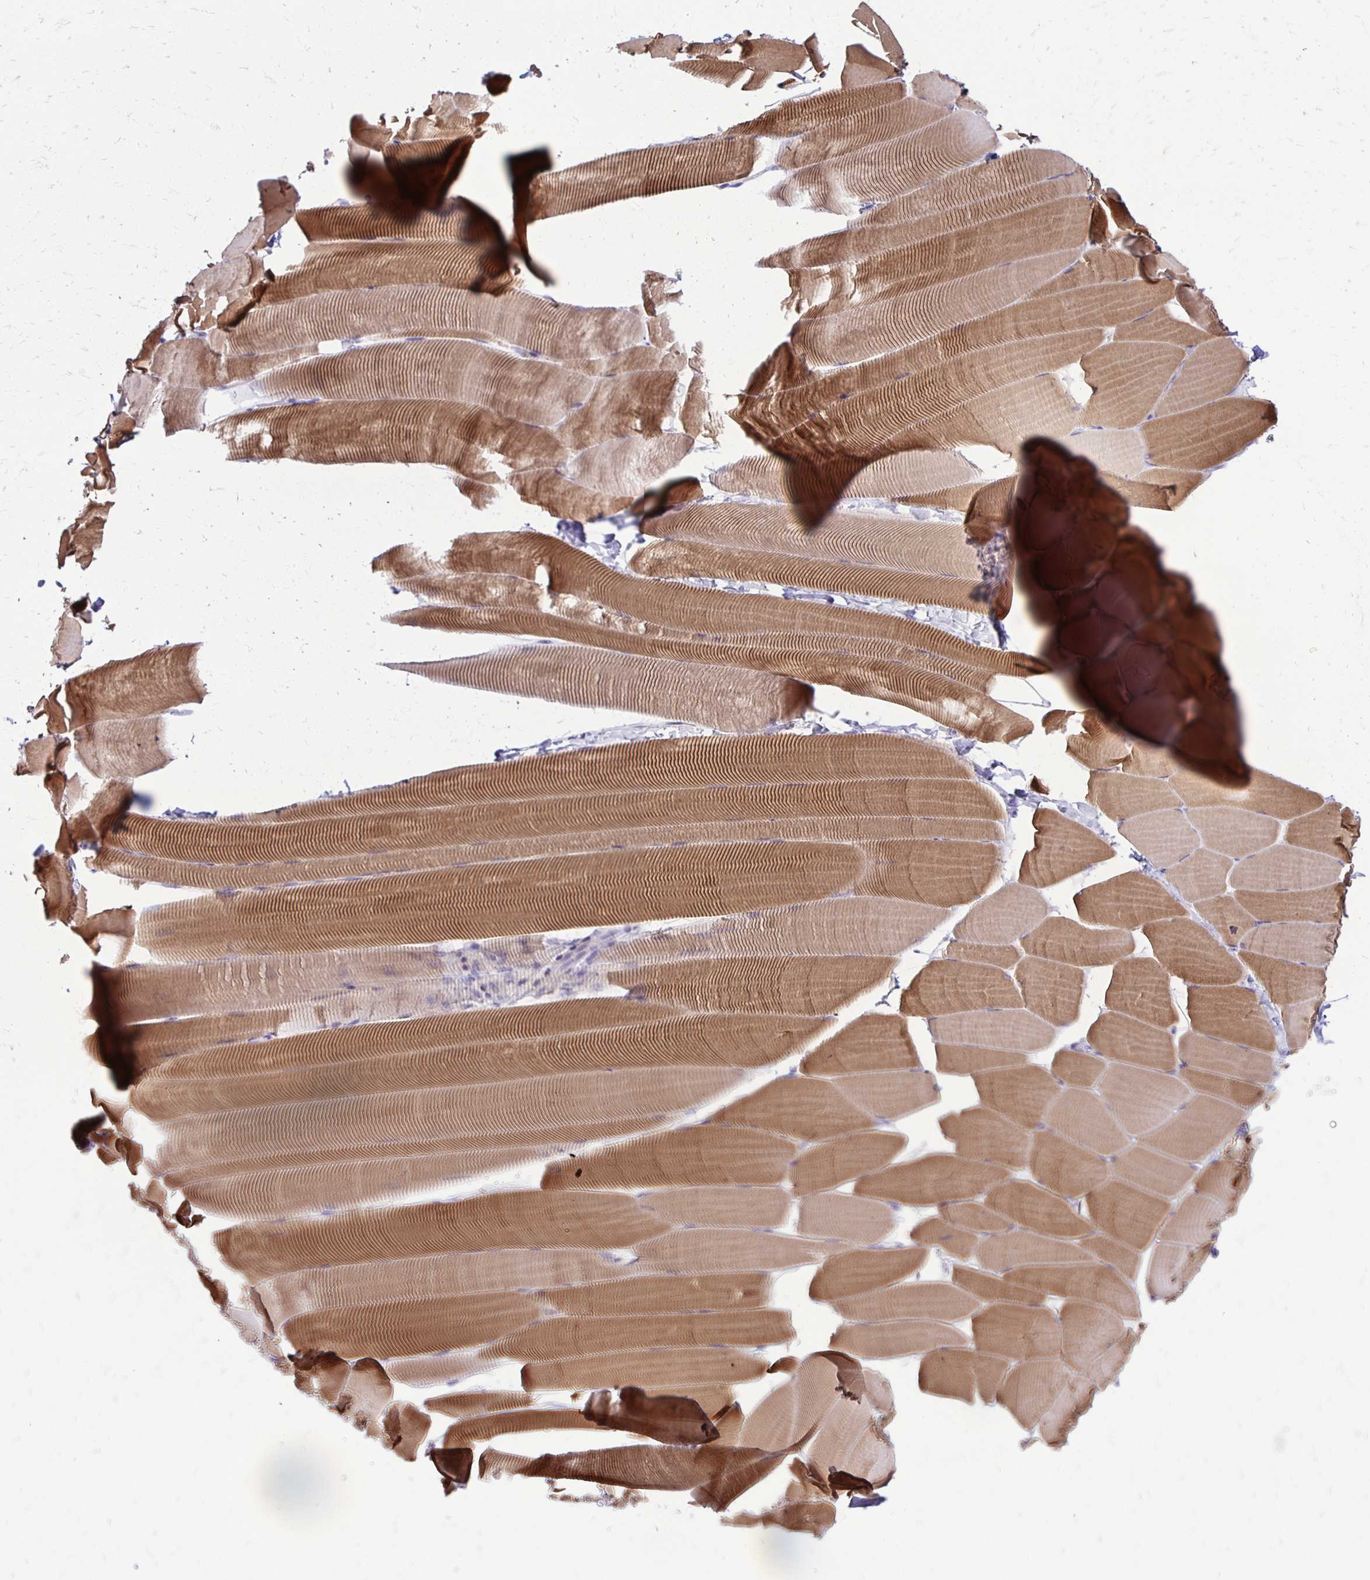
{"staining": {"intensity": "moderate", "quantity": ">75%", "location": "cytoplasmic/membranous"}, "tissue": "skeletal muscle", "cell_type": "Myocytes", "image_type": "normal", "snomed": [{"axis": "morphology", "description": "Normal tissue, NOS"}, {"axis": "topography", "description": "Skeletal muscle"}], "caption": "The immunohistochemical stain shows moderate cytoplasmic/membranous expression in myocytes of normal skeletal muscle.", "gene": "RYR1", "patient": {"sex": "male", "age": 25}}